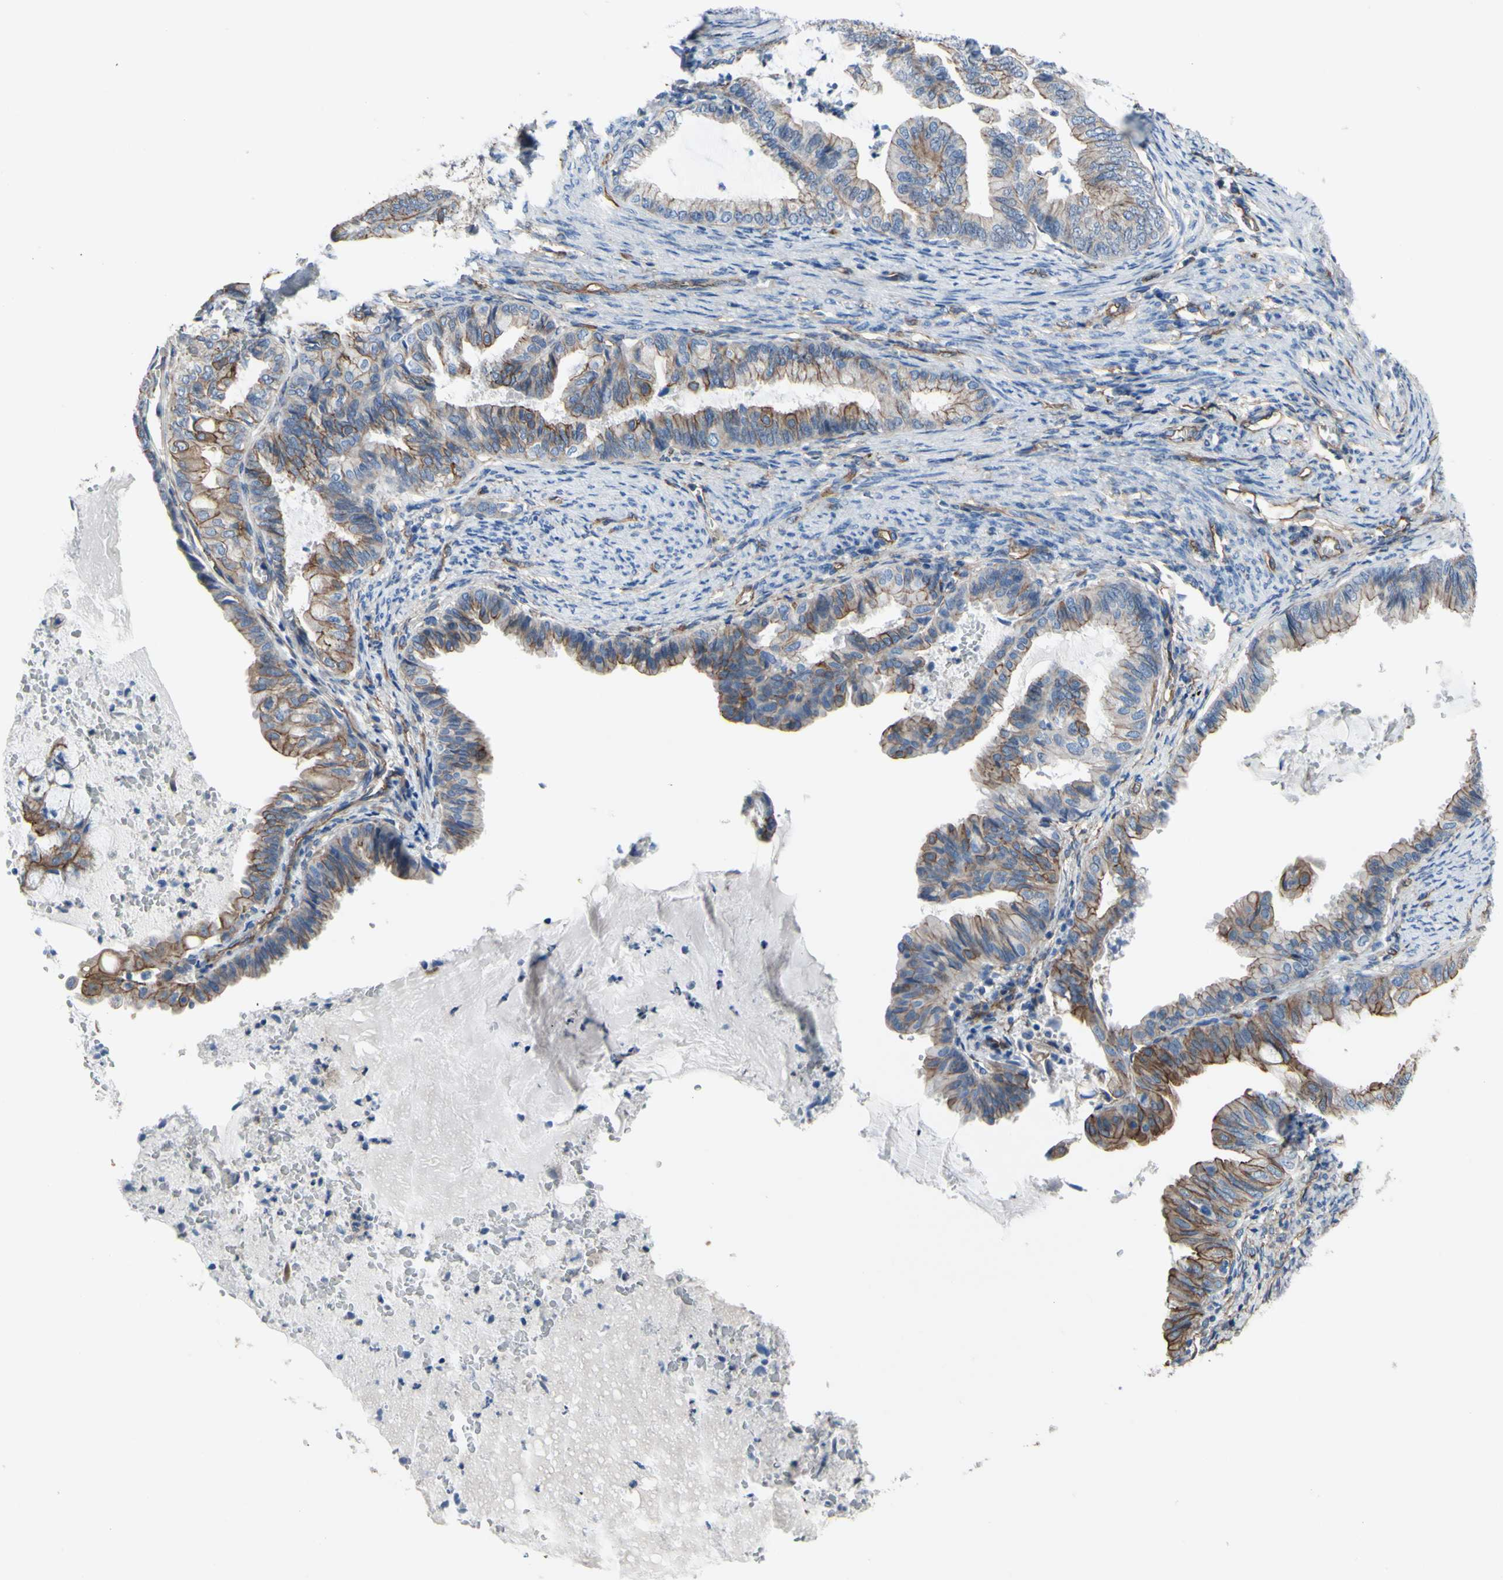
{"staining": {"intensity": "moderate", "quantity": ">75%", "location": "cytoplasmic/membranous"}, "tissue": "endometrial cancer", "cell_type": "Tumor cells", "image_type": "cancer", "snomed": [{"axis": "morphology", "description": "Adenocarcinoma, NOS"}, {"axis": "topography", "description": "Endometrium"}], "caption": "A medium amount of moderate cytoplasmic/membranous positivity is present in about >75% of tumor cells in endometrial adenocarcinoma tissue.", "gene": "TPBG", "patient": {"sex": "female", "age": 86}}